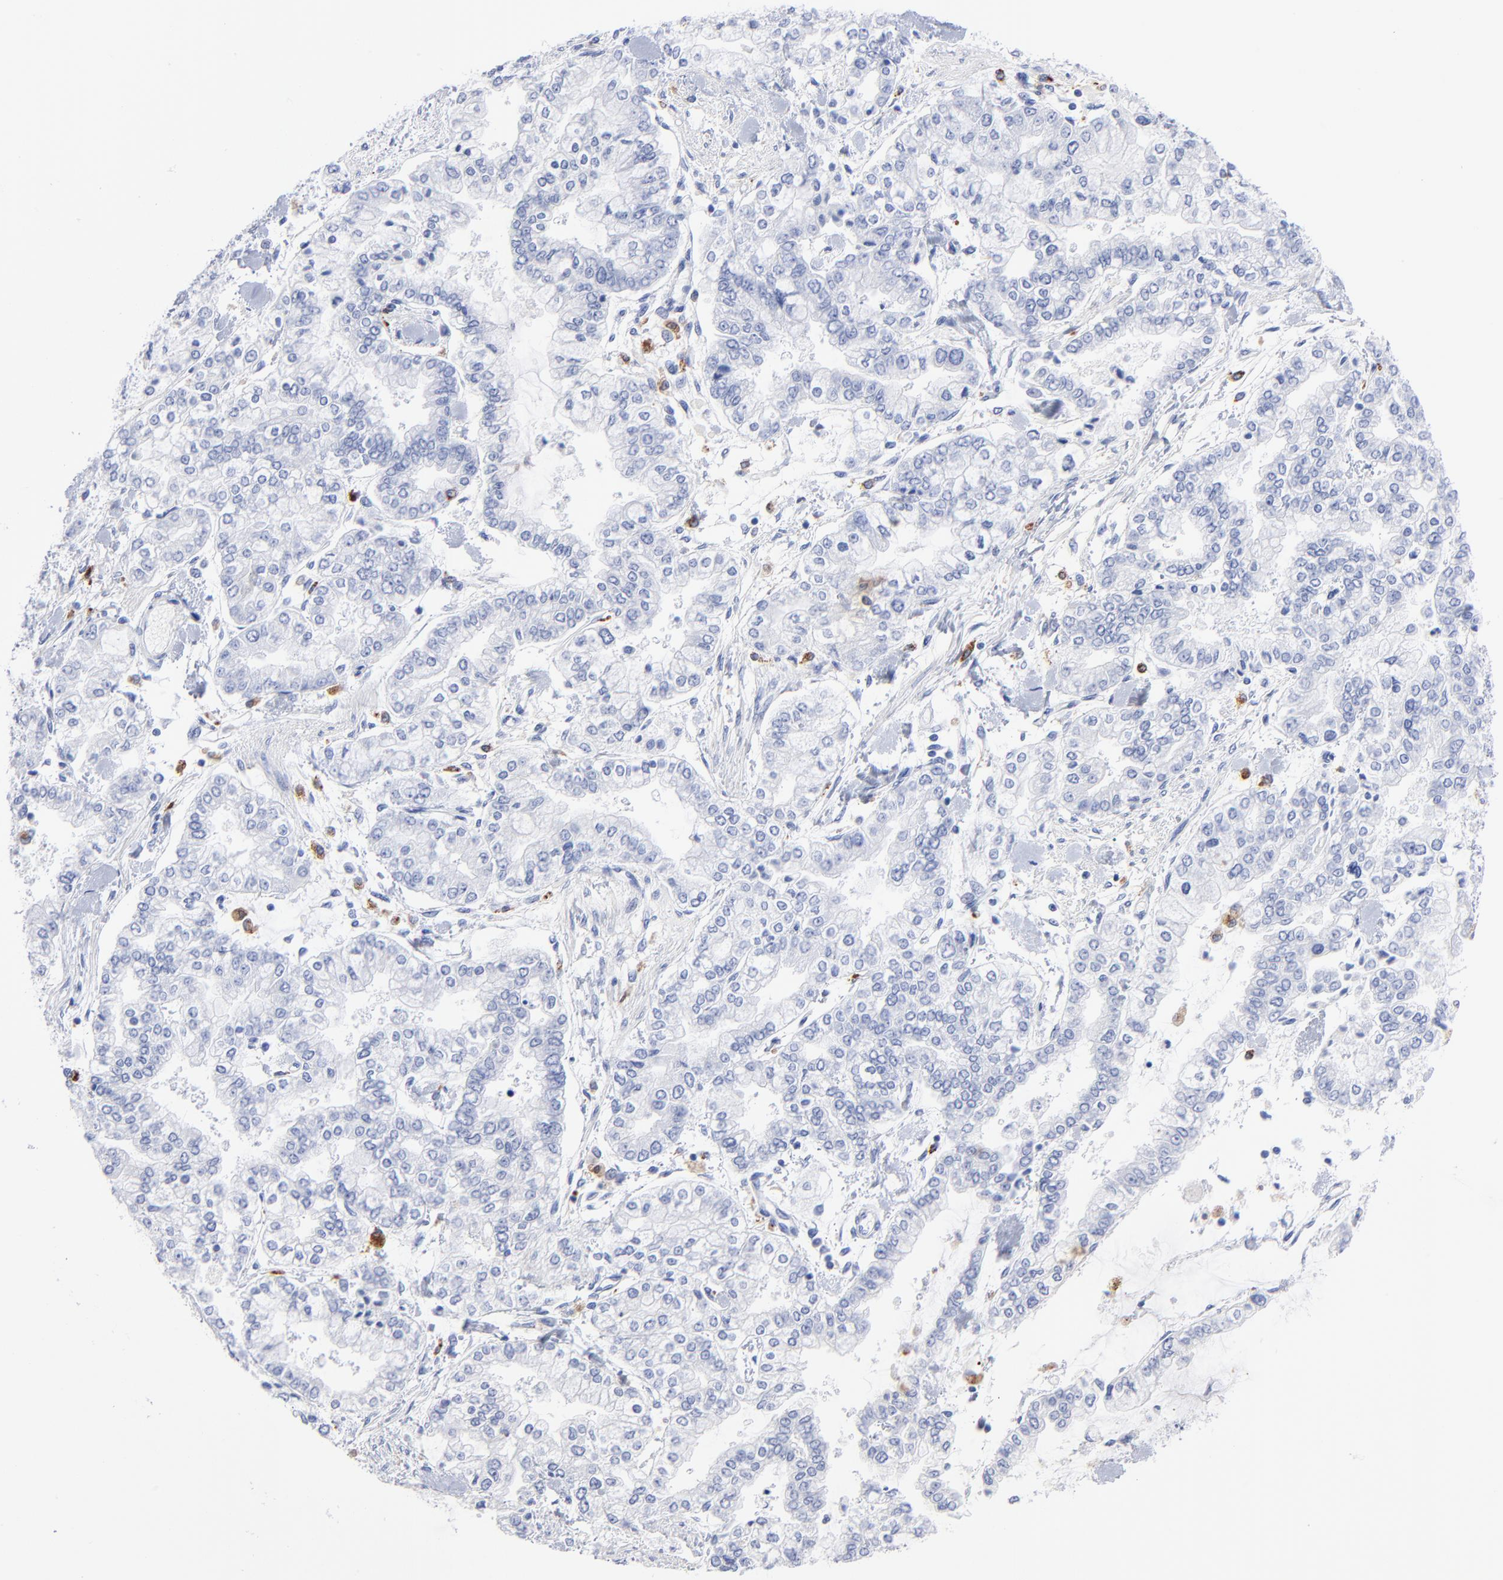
{"staining": {"intensity": "negative", "quantity": "none", "location": "none"}, "tissue": "stomach cancer", "cell_type": "Tumor cells", "image_type": "cancer", "snomed": [{"axis": "morphology", "description": "Normal tissue, NOS"}, {"axis": "morphology", "description": "Adenocarcinoma, NOS"}, {"axis": "topography", "description": "Stomach, upper"}, {"axis": "topography", "description": "Stomach"}], "caption": "This is an immunohistochemistry (IHC) image of stomach cancer. There is no expression in tumor cells.", "gene": "CPVL", "patient": {"sex": "male", "age": 76}}